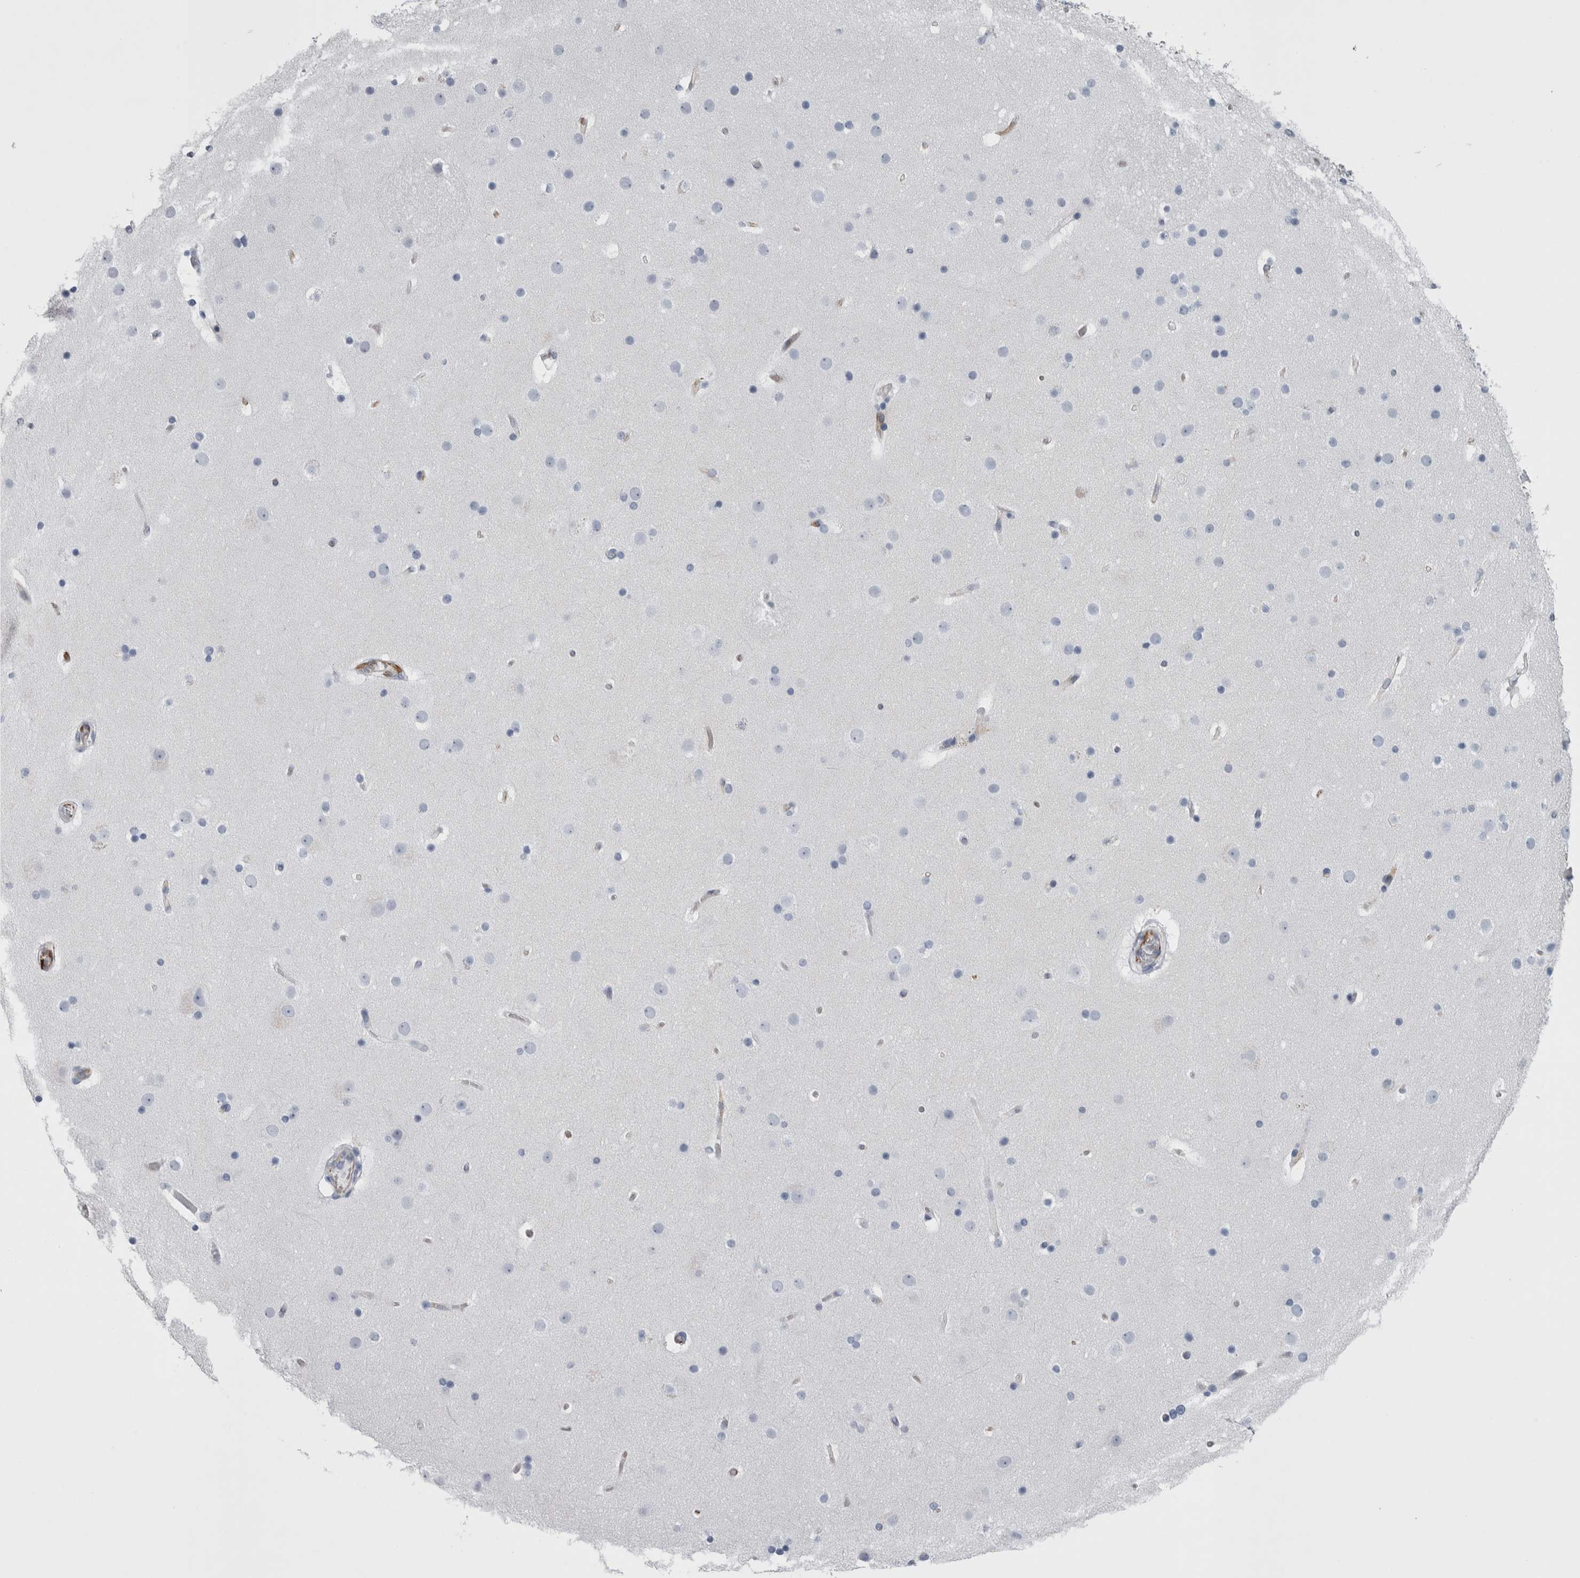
{"staining": {"intensity": "weak", "quantity": "25%-75%", "location": "cytoplasmic/membranous"}, "tissue": "cerebral cortex", "cell_type": "Endothelial cells", "image_type": "normal", "snomed": [{"axis": "morphology", "description": "Normal tissue, NOS"}, {"axis": "topography", "description": "Cerebral cortex"}], "caption": "IHC histopathology image of normal cerebral cortex: cerebral cortex stained using immunohistochemistry reveals low levels of weak protein expression localized specifically in the cytoplasmic/membranous of endothelial cells, appearing as a cytoplasmic/membranous brown color.", "gene": "VWDE", "patient": {"sex": "male", "age": 57}}